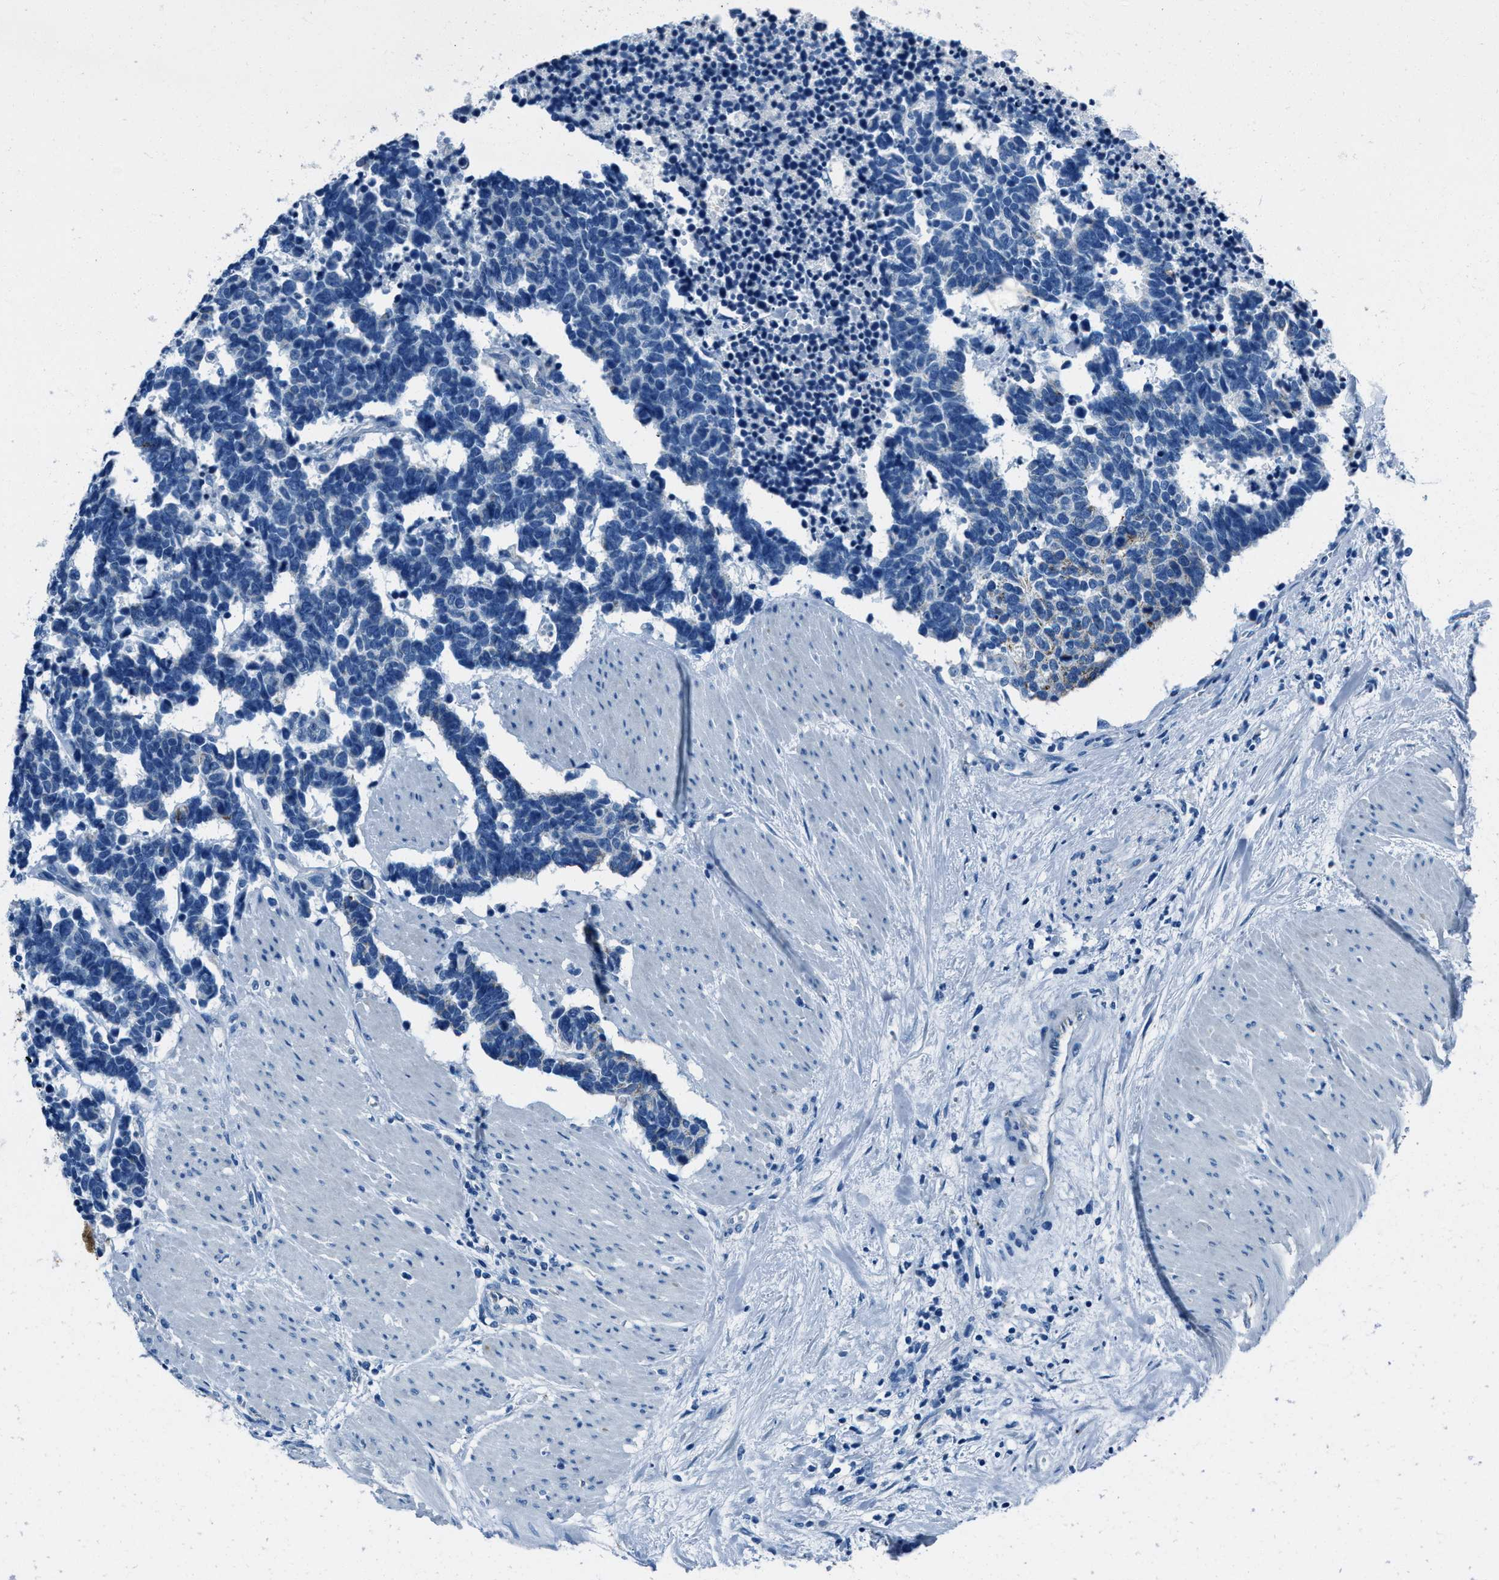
{"staining": {"intensity": "moderate", "quantity": "<25%", "location": "cytoplasmic/membranous"}, "tissue": "carcinoid", "cell_type": "Tumor cells", "image_type": "cancer", "snomed": [{"axis": "morphology", "description": "Carcinoma, NOS"}, {"axis": "morphology", "description": "Carcinoid, malignant, NOS"}, {"axis": "topography", "description": "Urinary bladder"}], "caption": "DAB immunohistochemical staining of carcinoid exhibits moderate cytoplasmic/membranous protein staining in approximately <25% of tumor cells.", "gene": "AMACR", "patient": {"sex": "male", "age": 57}}